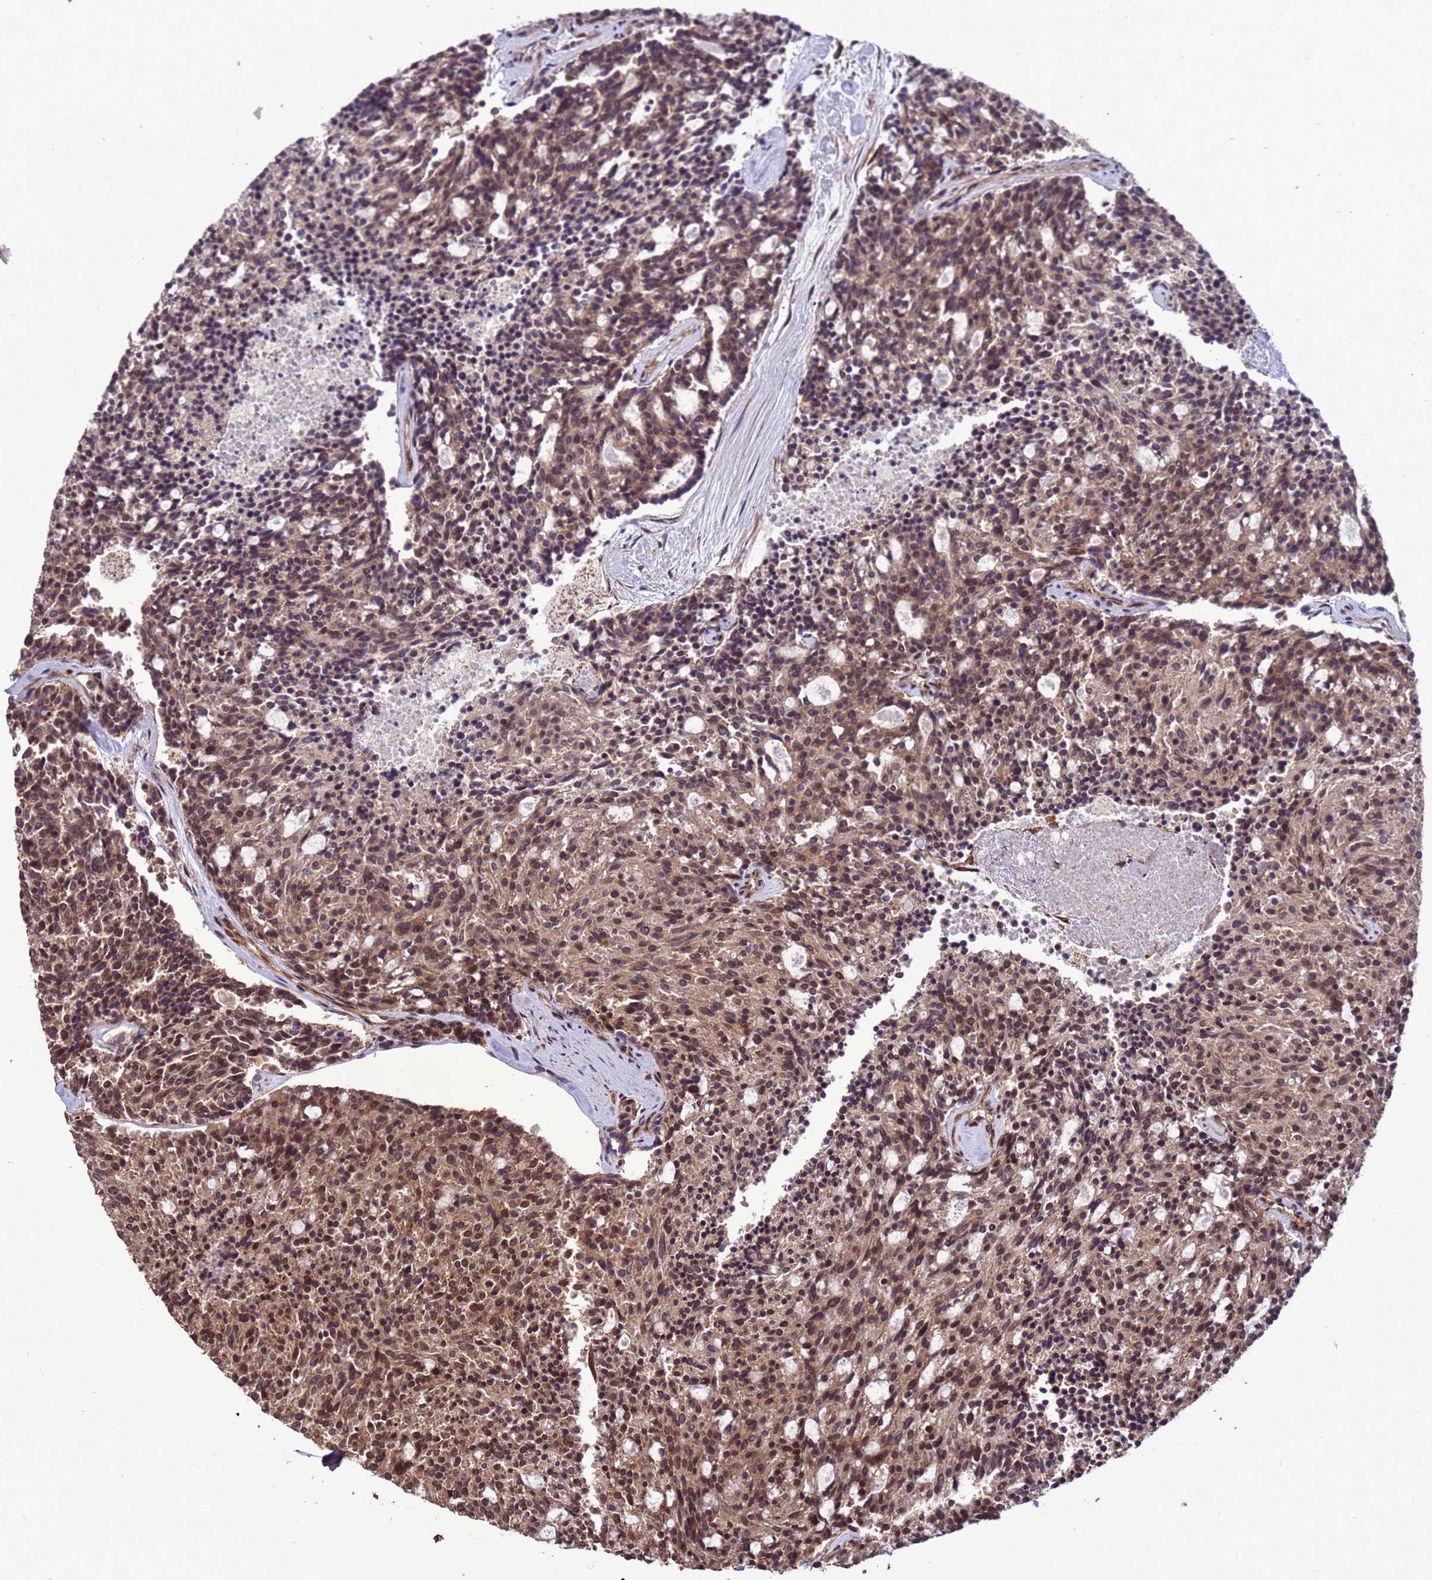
{"staining": {"intensity": "moderate", "quantity": ">75%", "location": "nuclear"}, "tissue": "carcinoid", "cell_type": "Tumor cells", "image_type": "cancer", "snomed": [{"axis": "morphology", "description": "Carcinoid, malignant, NOS"}, {"axis": "topography", "description": "Pancreas"}], "caption": "An IHC histopathology image of tumor tissue is shown. Protein staining in brown highlights moderate nuclear positivity in malignant carcinoid within tumor cells.", "gene": "VSTM4", "patient": {"sex": "female", "age": 54}}